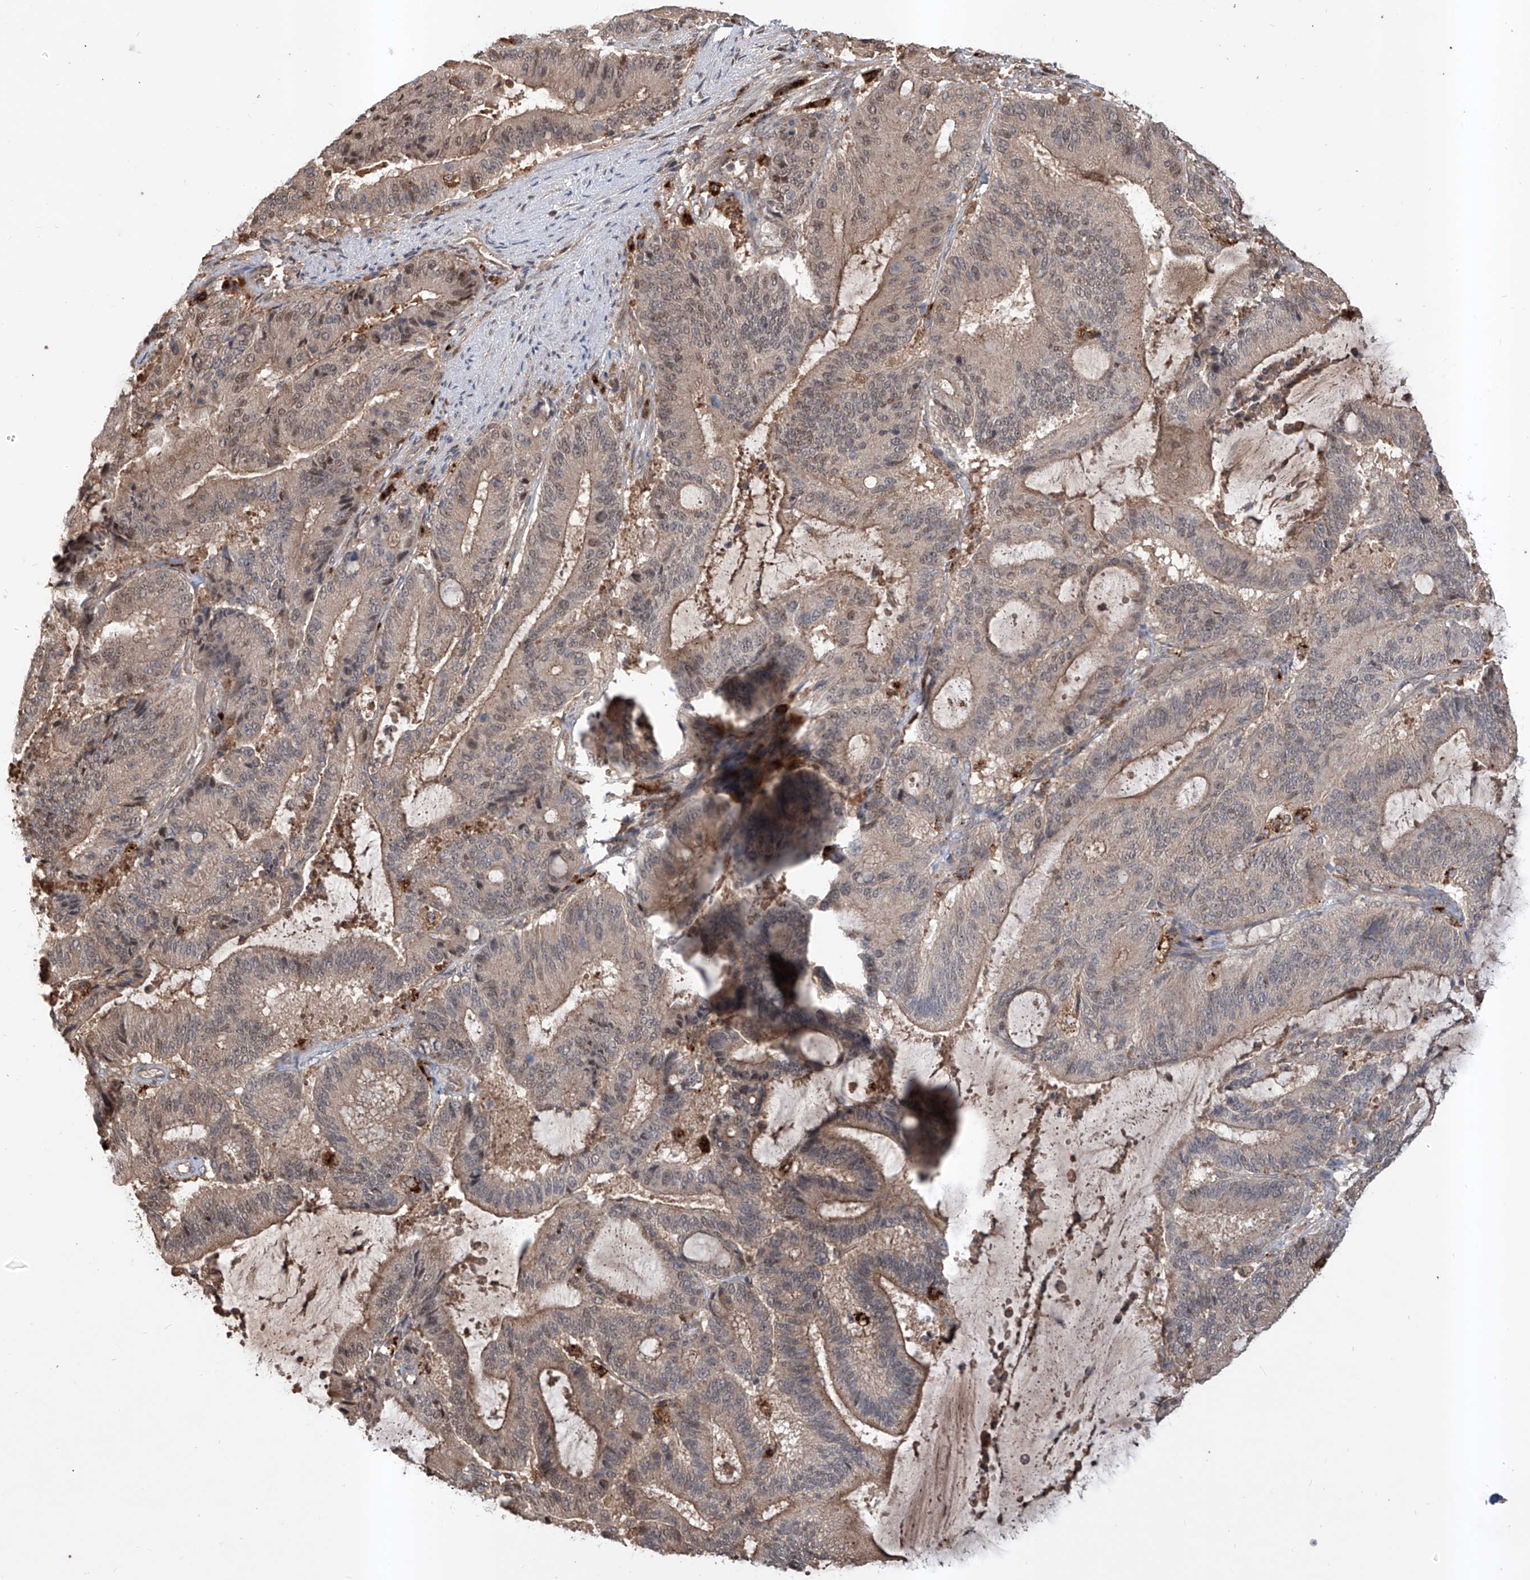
{"staining": {"intensity": "weak", "quantity": "<25%", "location": "cytoplasmic/membranous,nuclear"}, "tissue": "liver cancer", "cell_type": "Tumor cells", "image_type": "cancer", "snomed": [{"axis": "morphology", "description": "Normal tissue, NOS"}, {"axis": "morphology", "description": "Cholangiocarcinoma"}, {"axis": "topography", "description": "Liver"}, {"axis": "topography", "description": "Peripheral nerve tissue"}], "caption": "IHC micrograph of neoplastic tissue: human cholangiocarcinoma (liver) stained with DAB (3,3'-diaminobenzidine) displays no significant protein positivity in tumor cells.", "gene": "HOXC8", "patient": {"sex": "female", "age": 73}}